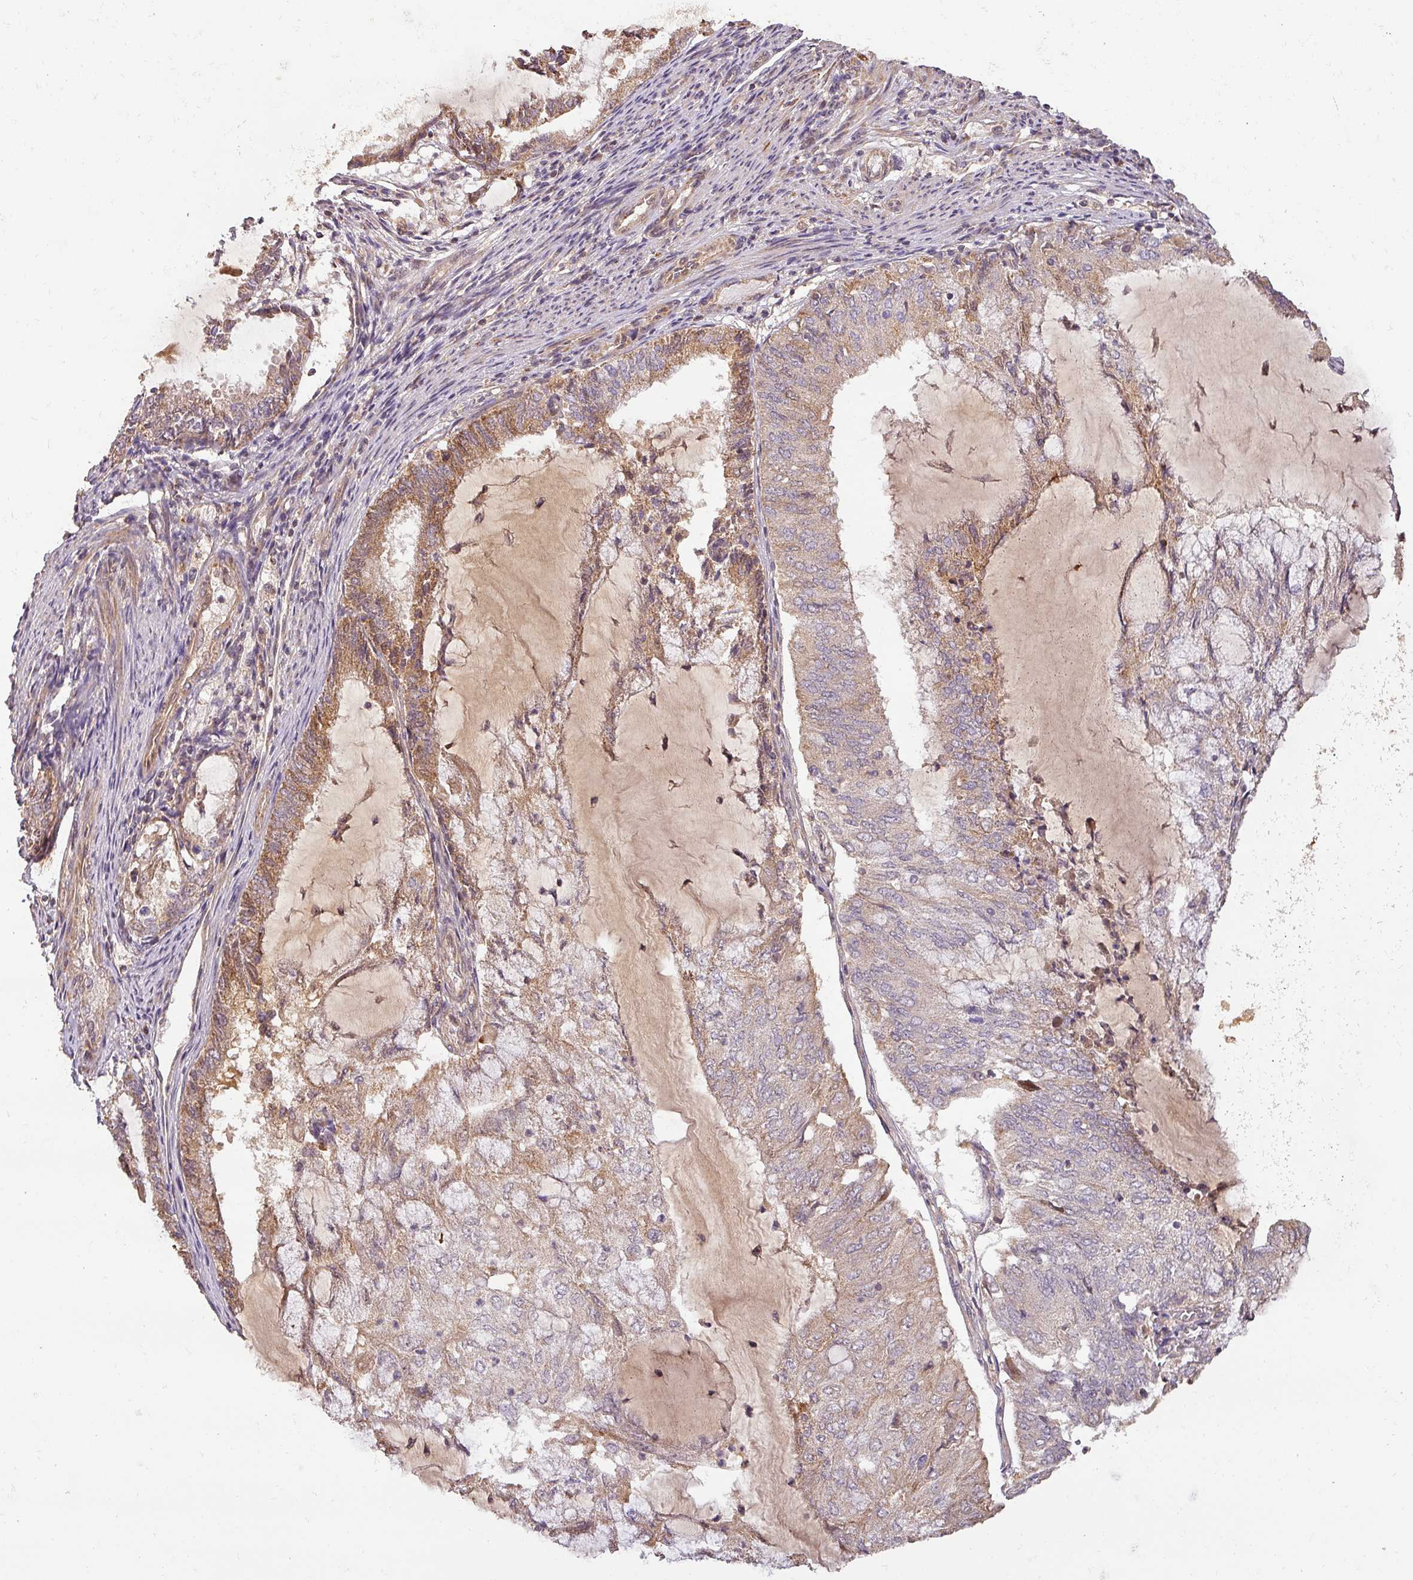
{"staining": {"intensity": "moderate", "quantity": "25%-75%", "location": "cytoplasmic/membranous"}, "tissue": "endometrial cancer", "cell_type": "Tumor cells", "image_type": "cancer", "snomed": [{"axis": "morphology", "description": "Adenocarcinoma, NOS"}, {"axis": "topography", "description": "Endometrium"}], "caption": "DAB immunohistochemical staining of human adenocarcinoma (endometrial) displays moderate cytoplasmic/membranous protein positivity in approximately 25%-75% of tumor cells.", "gene": "BPIFB3", "patient": {"sex": "female", "age": 81}}